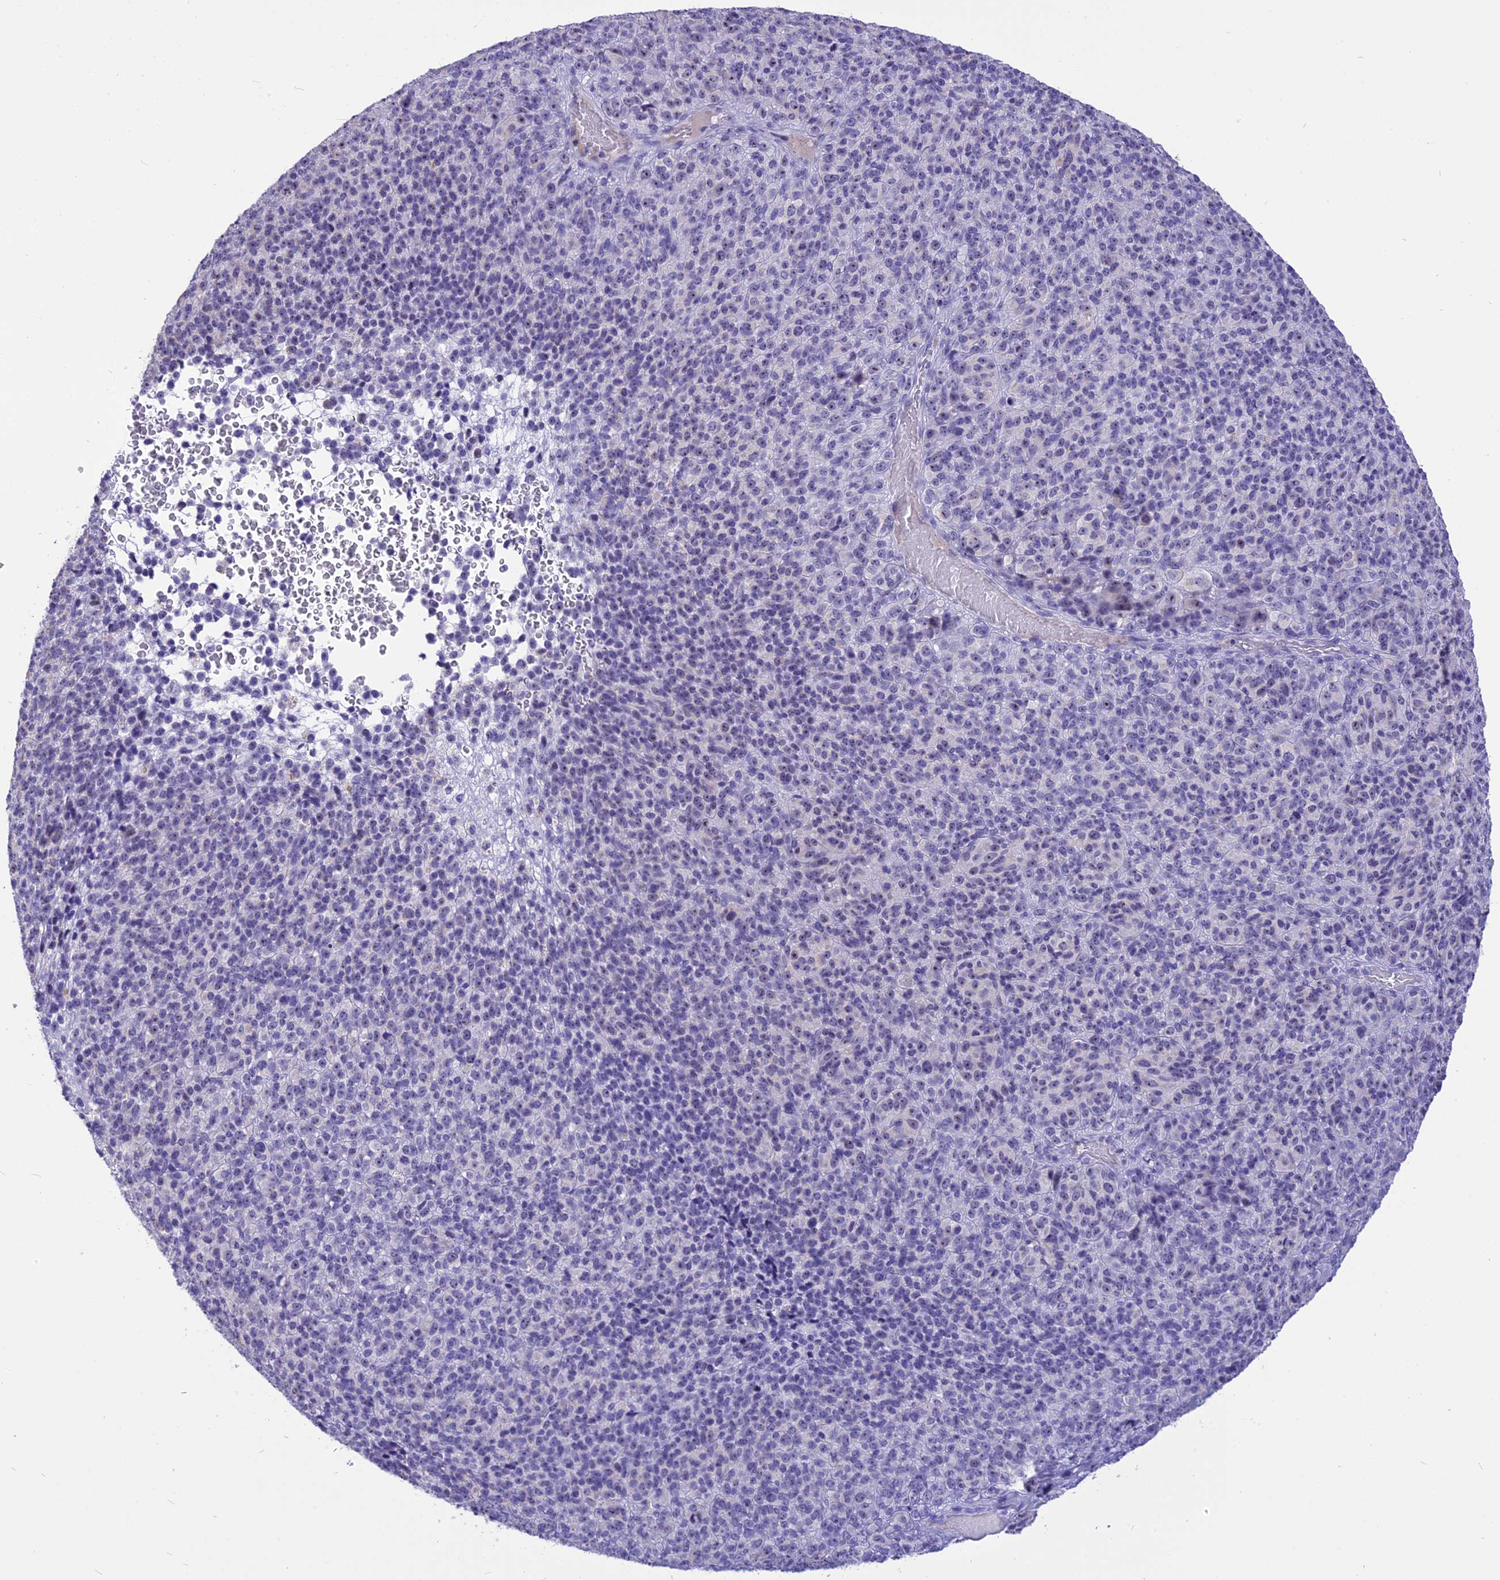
{"staining": {"intensity": "negative", "quantity": "none", "location": "none"}, "tissue": "melanoma", "cell_type": "Tumor cells", "image_type": "cancer", "snomed": [{"axis": "morphology", "description": "Malignant melanoma, Metastatic site"}, {"axis": "topography", "description": "Brain"}], "caption": "Micrograph shows no significant protein staining in tumor cells of melanoma.", "gene": "CMSS1", "patient": {"sex": "female", "age": 56}}